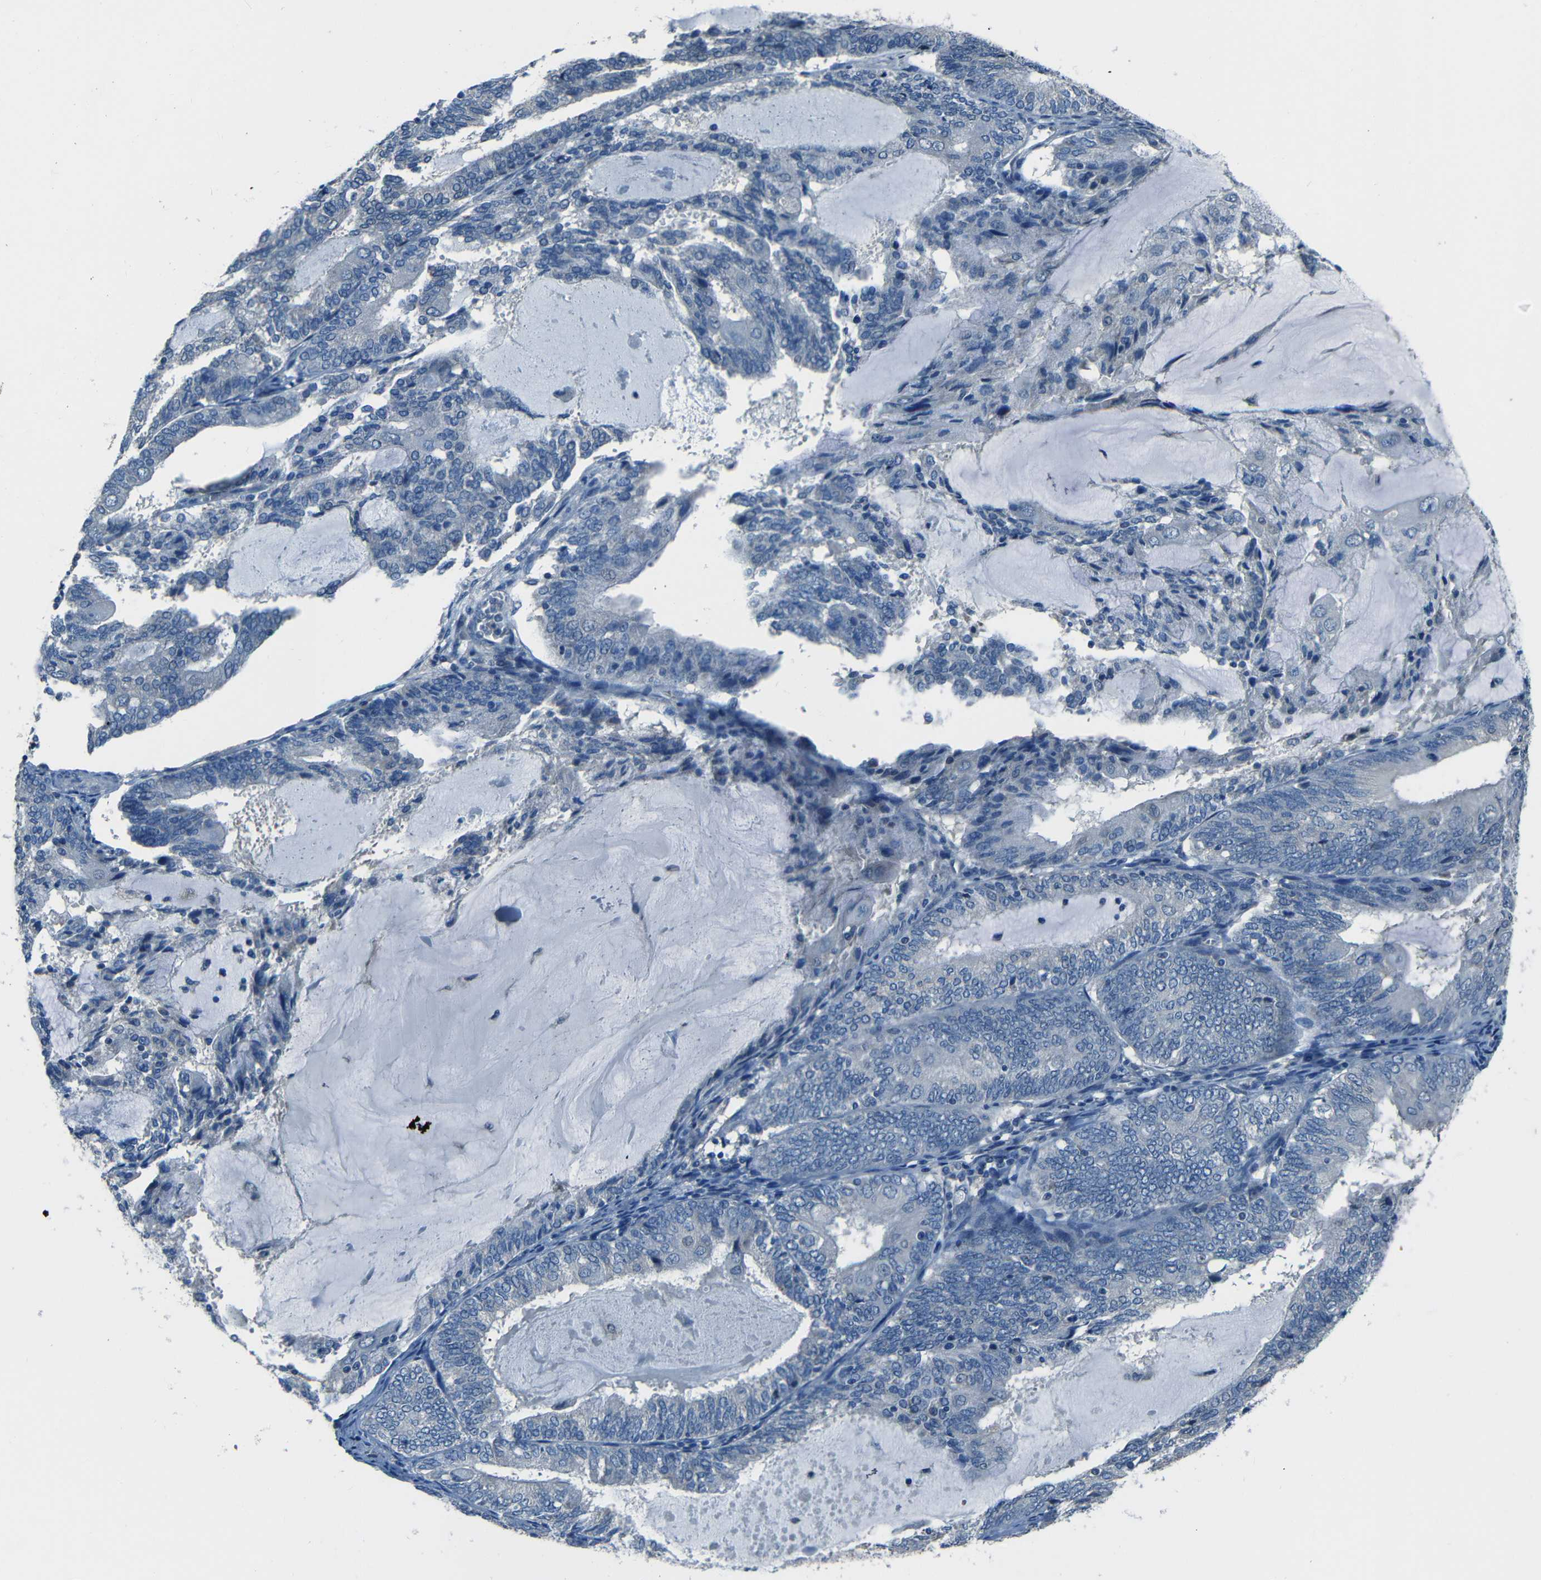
{"staining": {"intensity": "negative", "quantity": "none", "location": "none"}, "tissue": "endometrial cancer", "cell_type": "Tumor cells", "image_type": "cancer", "snomed": [{"axis": "morphology", "description": "Adenocarcinoma, NOS"}, {"axis": "topography", "description": "Endometrium"}], "caption": "High power microscopy photomicrograph of an immunohistochemistry (IHC) image of adenocarcinoma (endometrial), revealing no significant staining in tumor cells. (DAB immunohistochemistry, high magnification).", "gene": "SLA", "patient": {"sex": "female", "age": 81}}